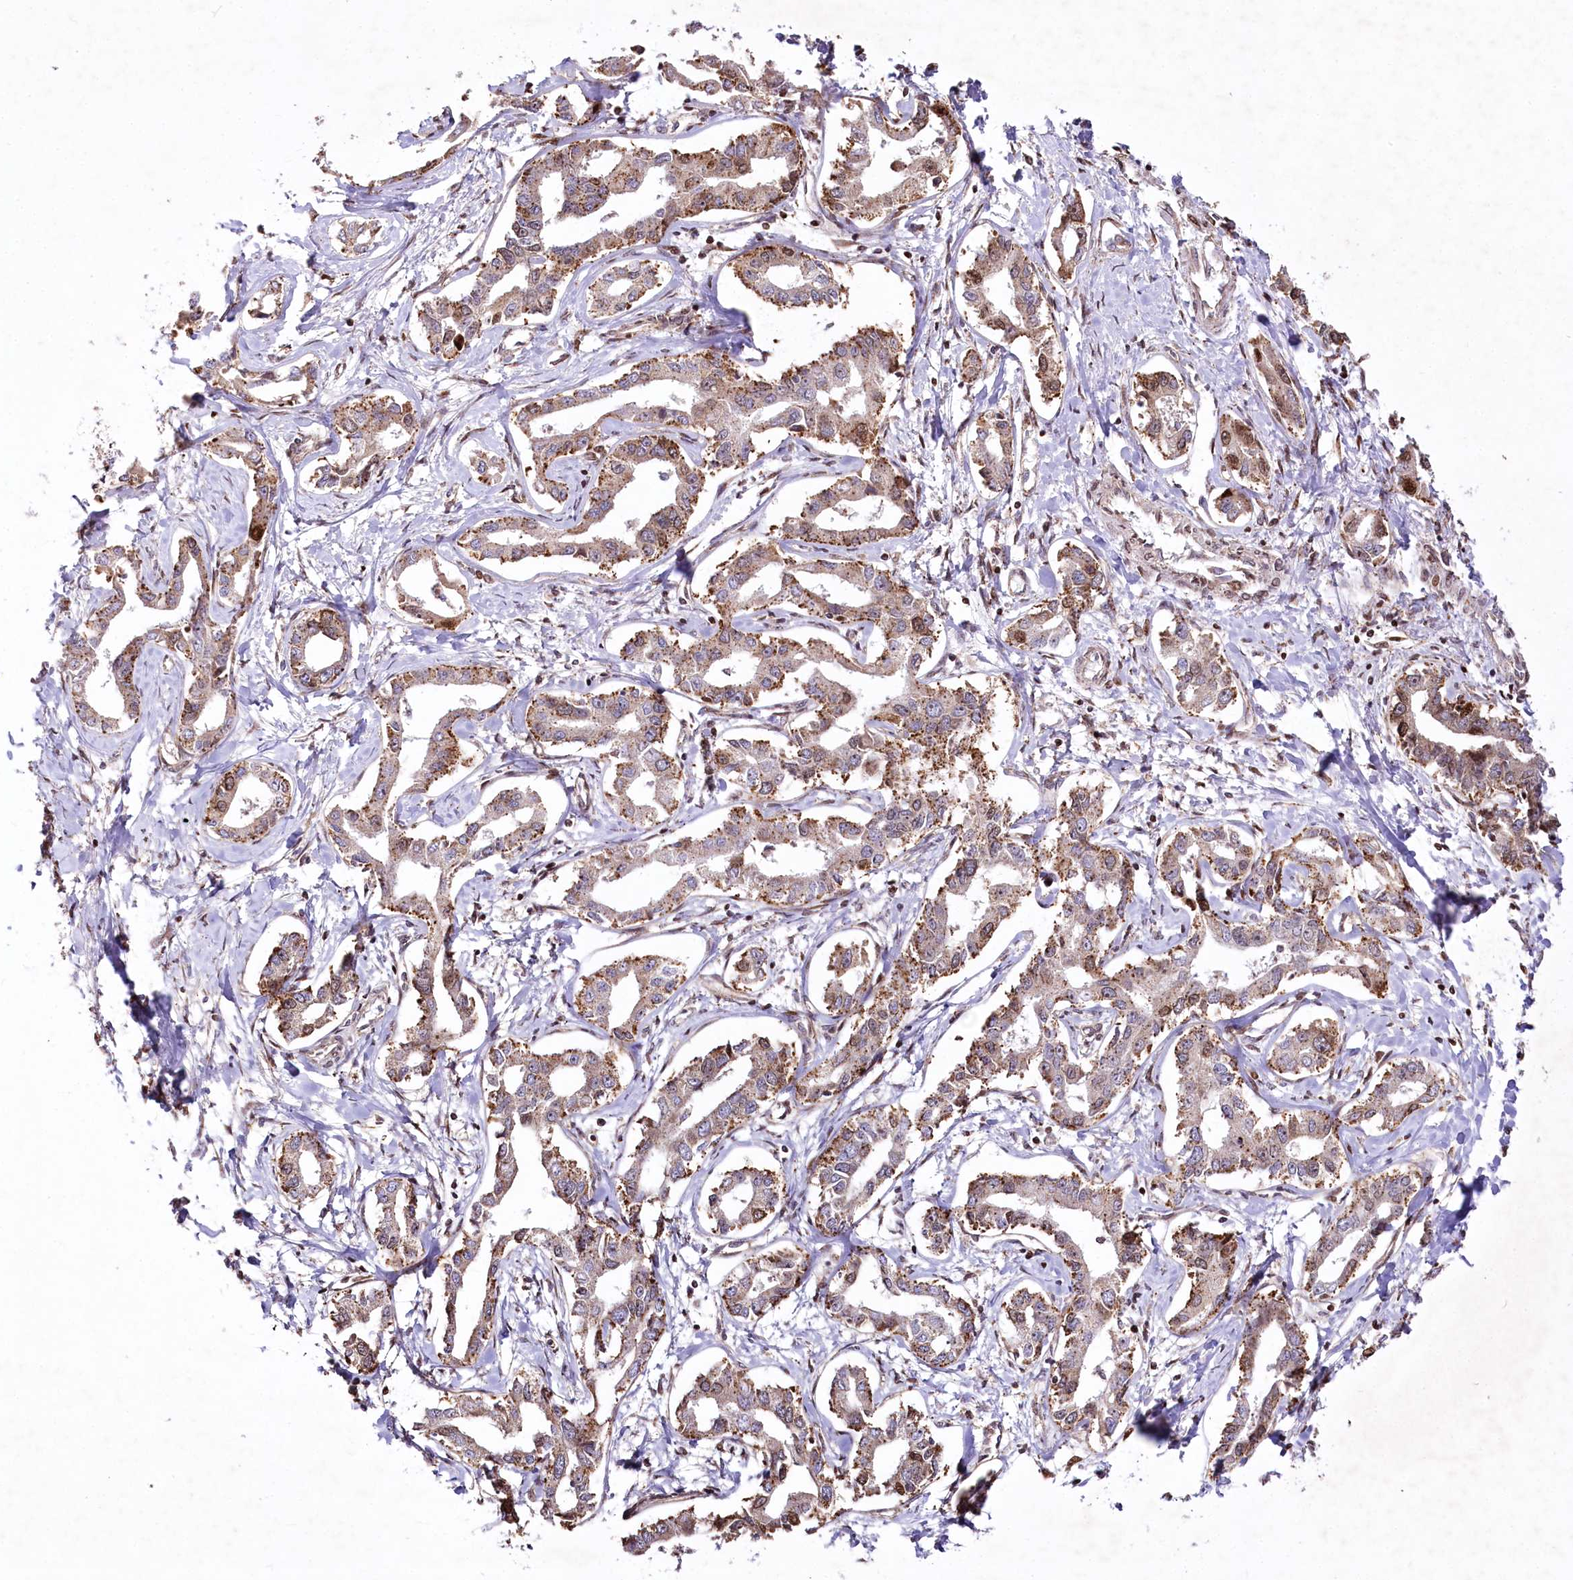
{"staining": {"intensity": "moderate", "quantity": ">75%", "location": "cytoplasmic/membranous"}, "tissue": "liver cancer", "cell_type": "Tumor cells", "image_type": "cancer", "snomed": [{"axis": "morphology", "description": "Cholangiocarcinoma"}, {"axis": "topography", "description": "Liver"}], "caption": "Moderate cytoplasmic/membranous staining for a protein is appreciated in about >75% of tumor cells of liver cholangiocarcinoma using immunohistochemistry (IHC).", "gene": "ZFYVE27", "patient": {"sex": "male", "age": 59}}